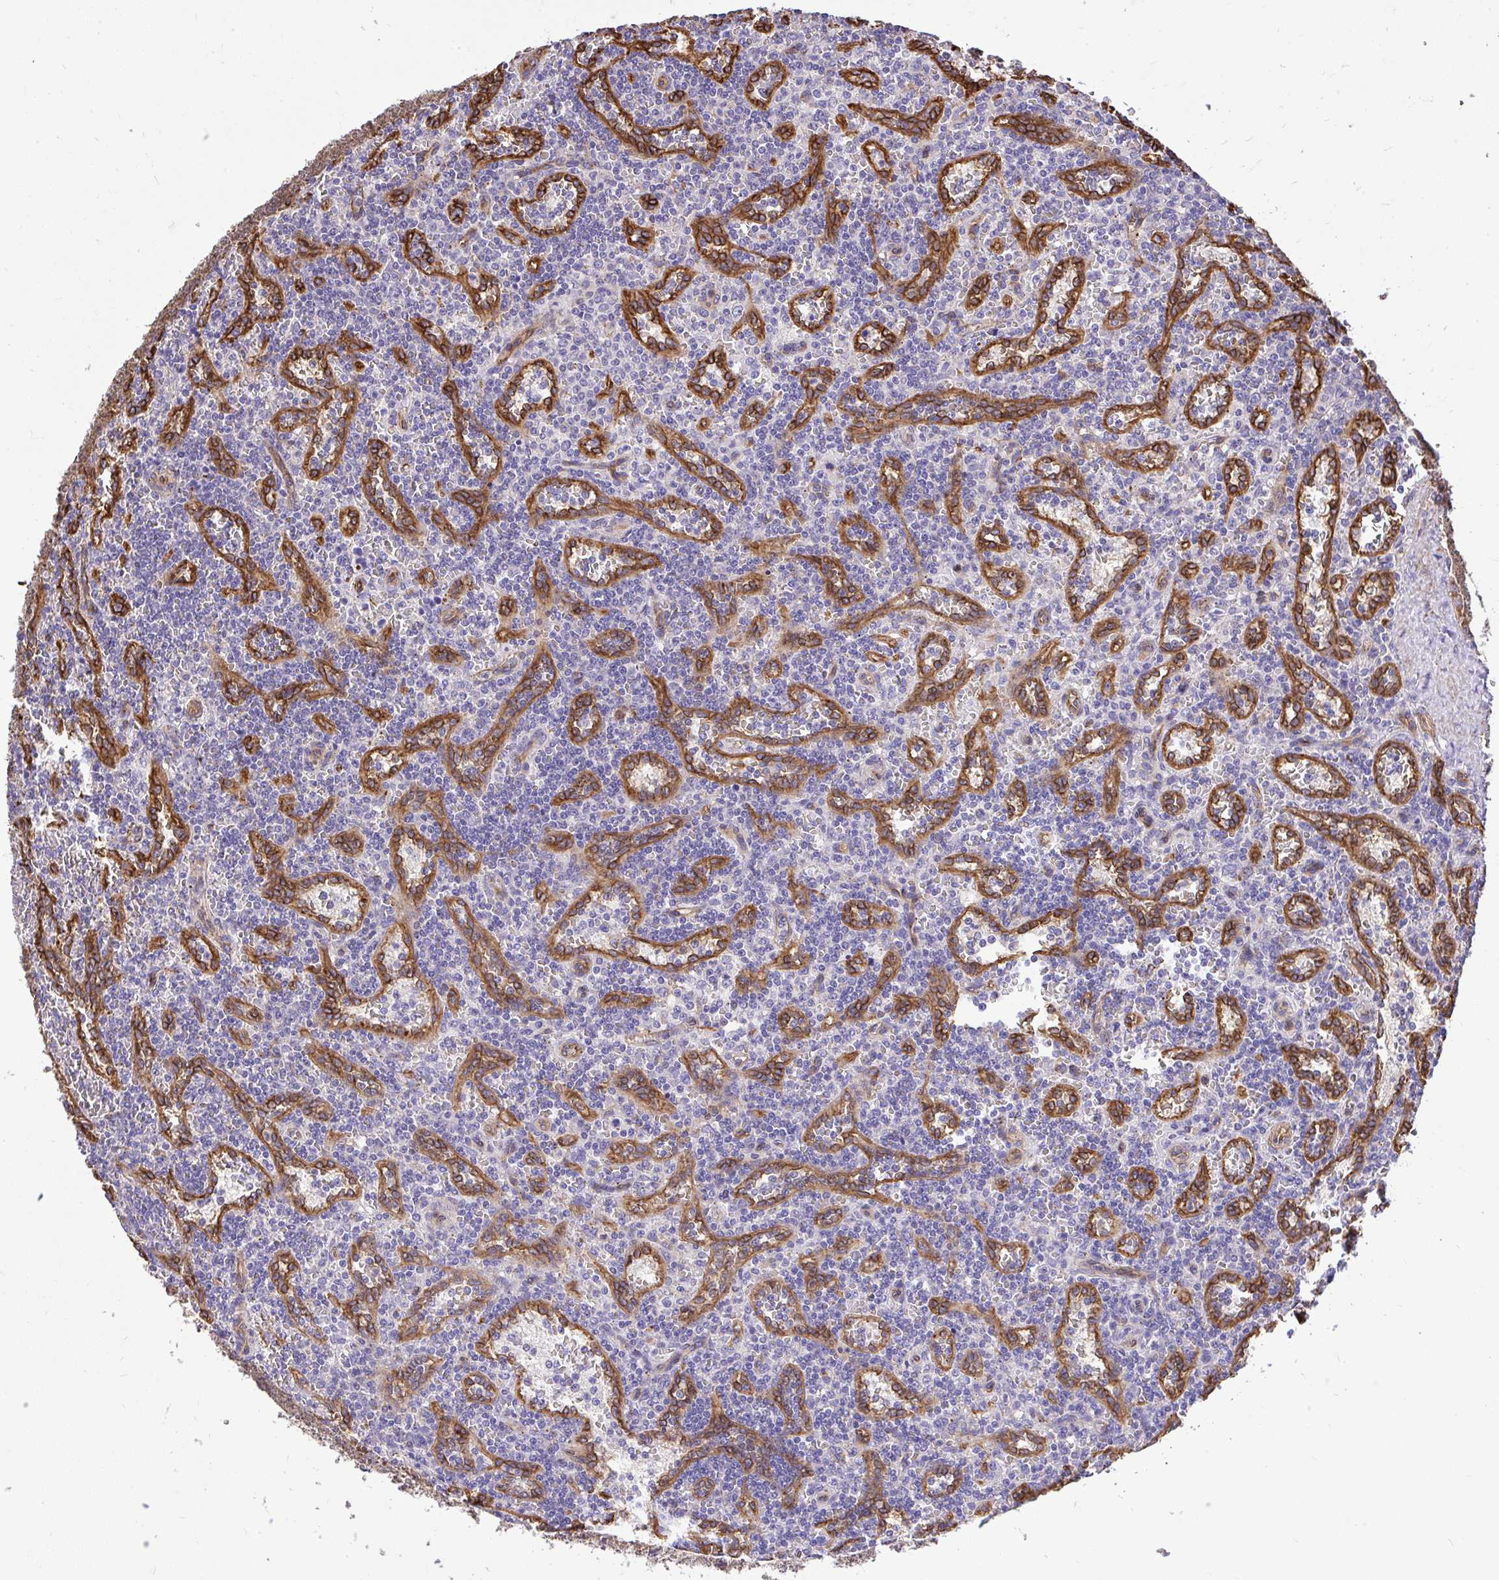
{"staining": {"intensity": "negative", "quantity": "none", "location": "none"}, "tissue": "lymphoma", "cell_type": "Tumor cells", "image_type": "cancer", "snomed": [{"axis": "morphology", "description": "Malignant lymphoma, non-Hodgkin's type, Low grade"}, {"axis": "topography", "description": "Spleen"}], "caption": "Low-grade malignant lymphoma, non-Hodgkin's type stained for a protein using immunohistochemistry (IHC) exhibits no positivity tumor cells.", "gene": "PTPRK", "patient": {"sex": "male", "age": 73}}